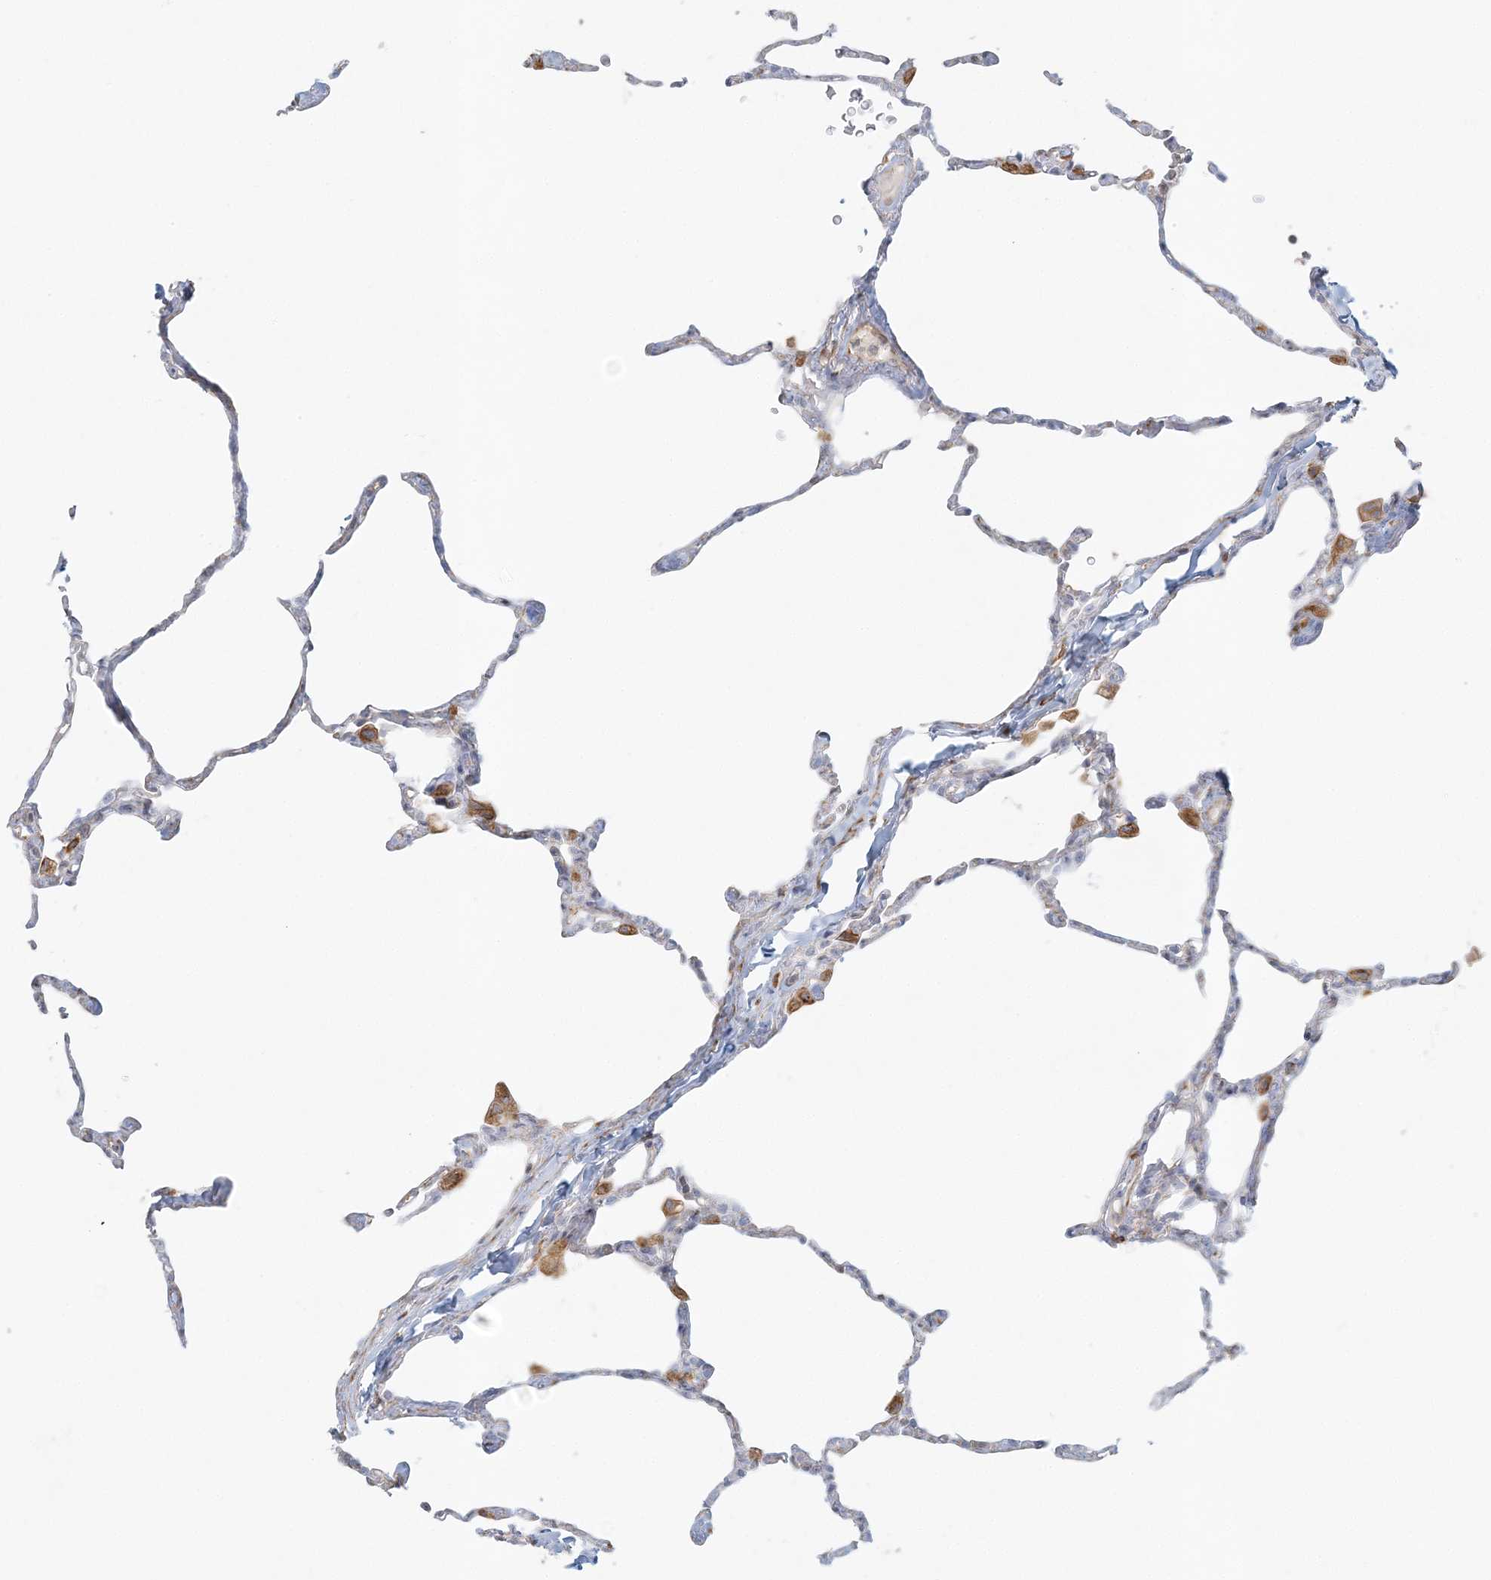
{"staining": {"intensity": "negative", "quantity": "none", "location": "none"}, "tissue": "lung", "cell_type": "Alveolar cells", "image_type": "normal", "snomed": [{"axis": "morphology", "description": "Normal tissue, NOS"}, {"axis": "topography", "description": "Lung"}], "caption": "A high-resolution photomicrograph shows immunohistochemistry staining of normal lung, which demonstrates no significant expression in alveolar cells. The staining is performed using DAB (3,3'-diaminobenzidine) brown chromogen with nuclei counter-stained in using hematoxylin.", "gene": "DMRTB1", "patient": {"sex": "male", "age": 65}}